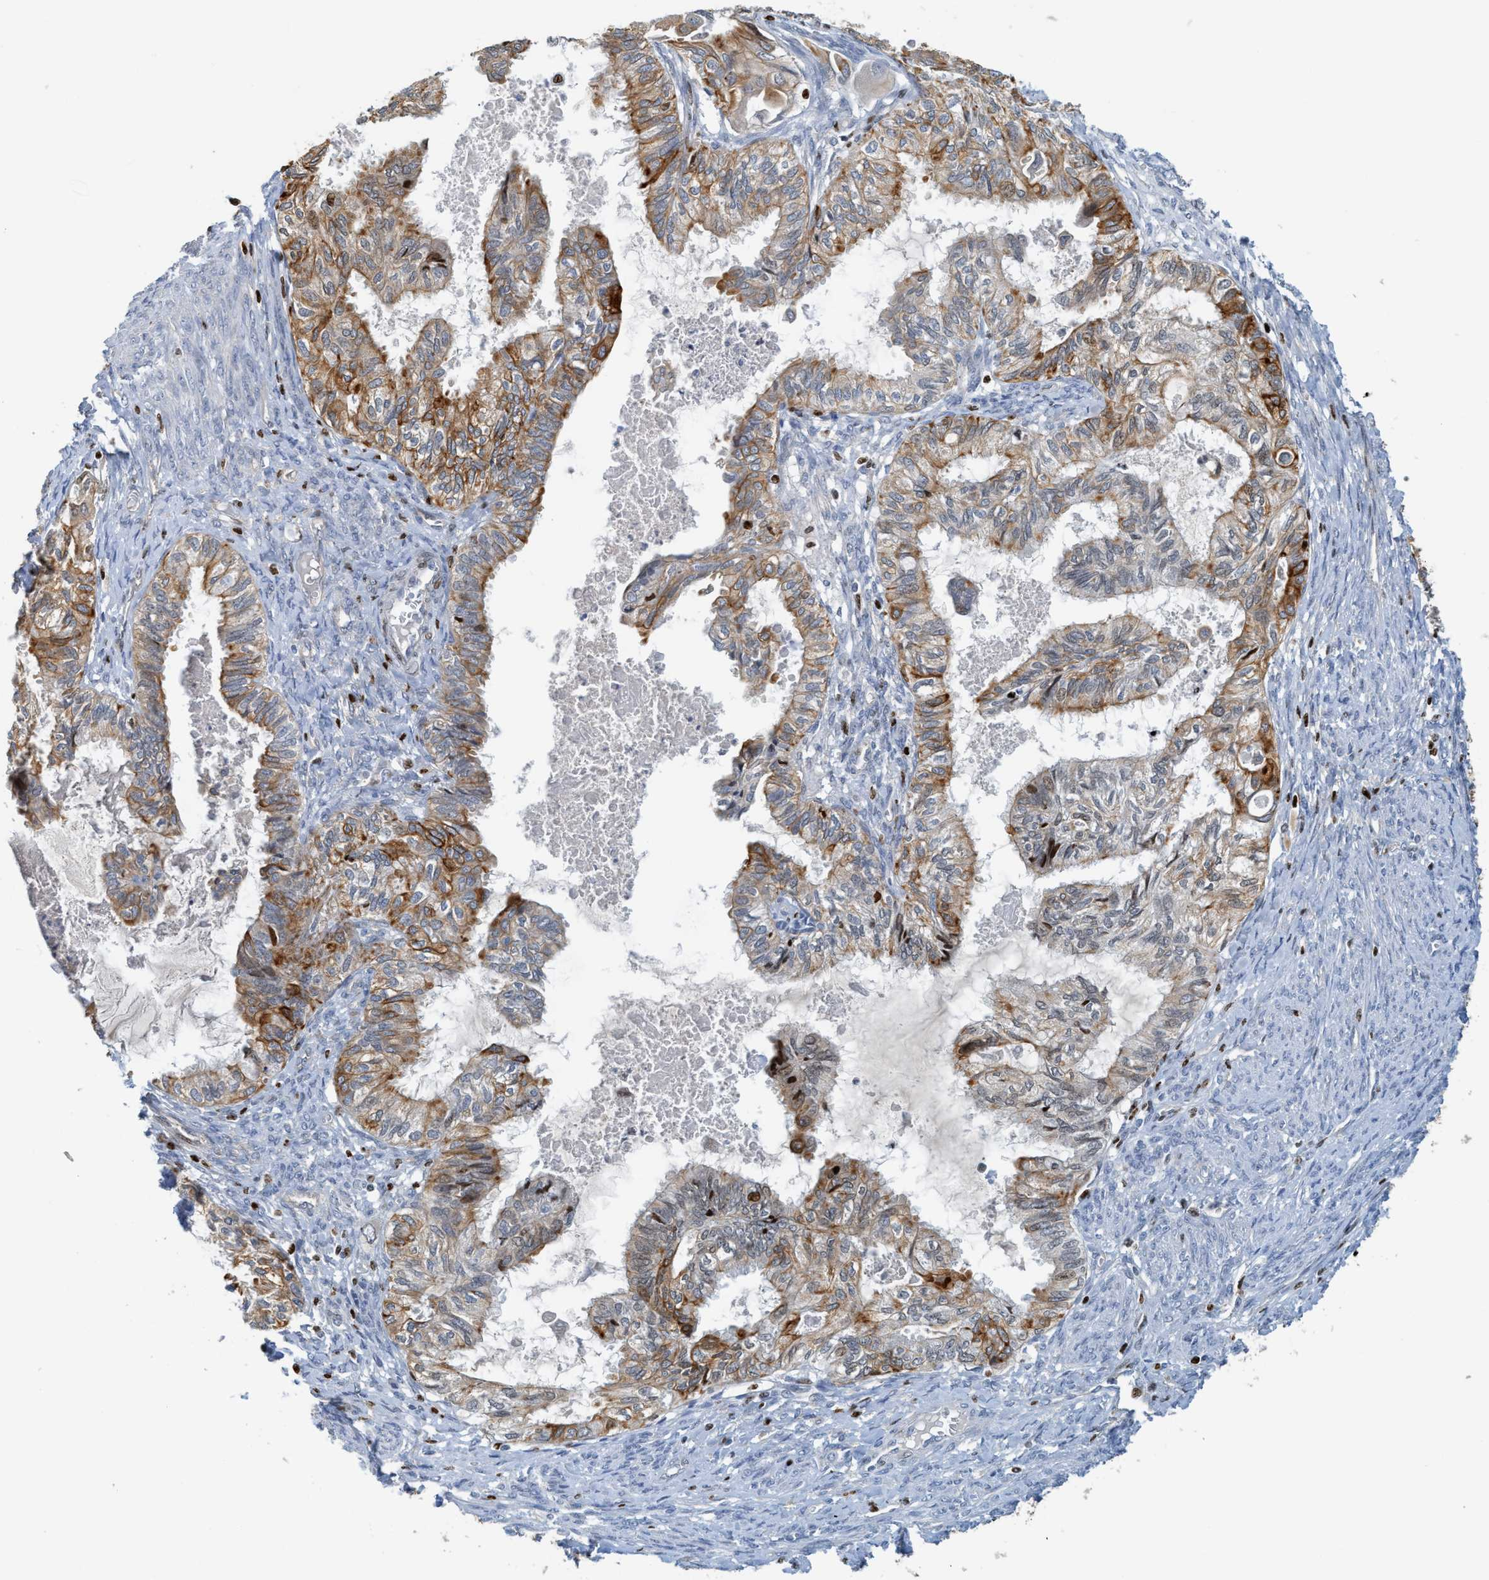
{"staining": {"intensity": "moderate", "quantity": "25%-75%", "location": "cytoplasmic/membranous"}, "tissue": "cervical cancer", "cell_type": "Tumor cells", "image_type": "cancer", "snomed": [{"axis": "morphology", "description": "Normal tissue, NOS"}, {"axis": "morphology", "description": "Adenocarcinoma, NOS"}, {"axis": "topography", "description": "Cervix"}, {"axis": "topography", "description": "Endometrium"}], "caption": "Brown immunohistochemical staining in adenocarcinoma (cervical) exhibits moderate cytoplasmic/membranous expression in approximately 25%-75% of tumor cells.", "gene": "SH3D19", "patient": {"sex": "female", "age": 86}}